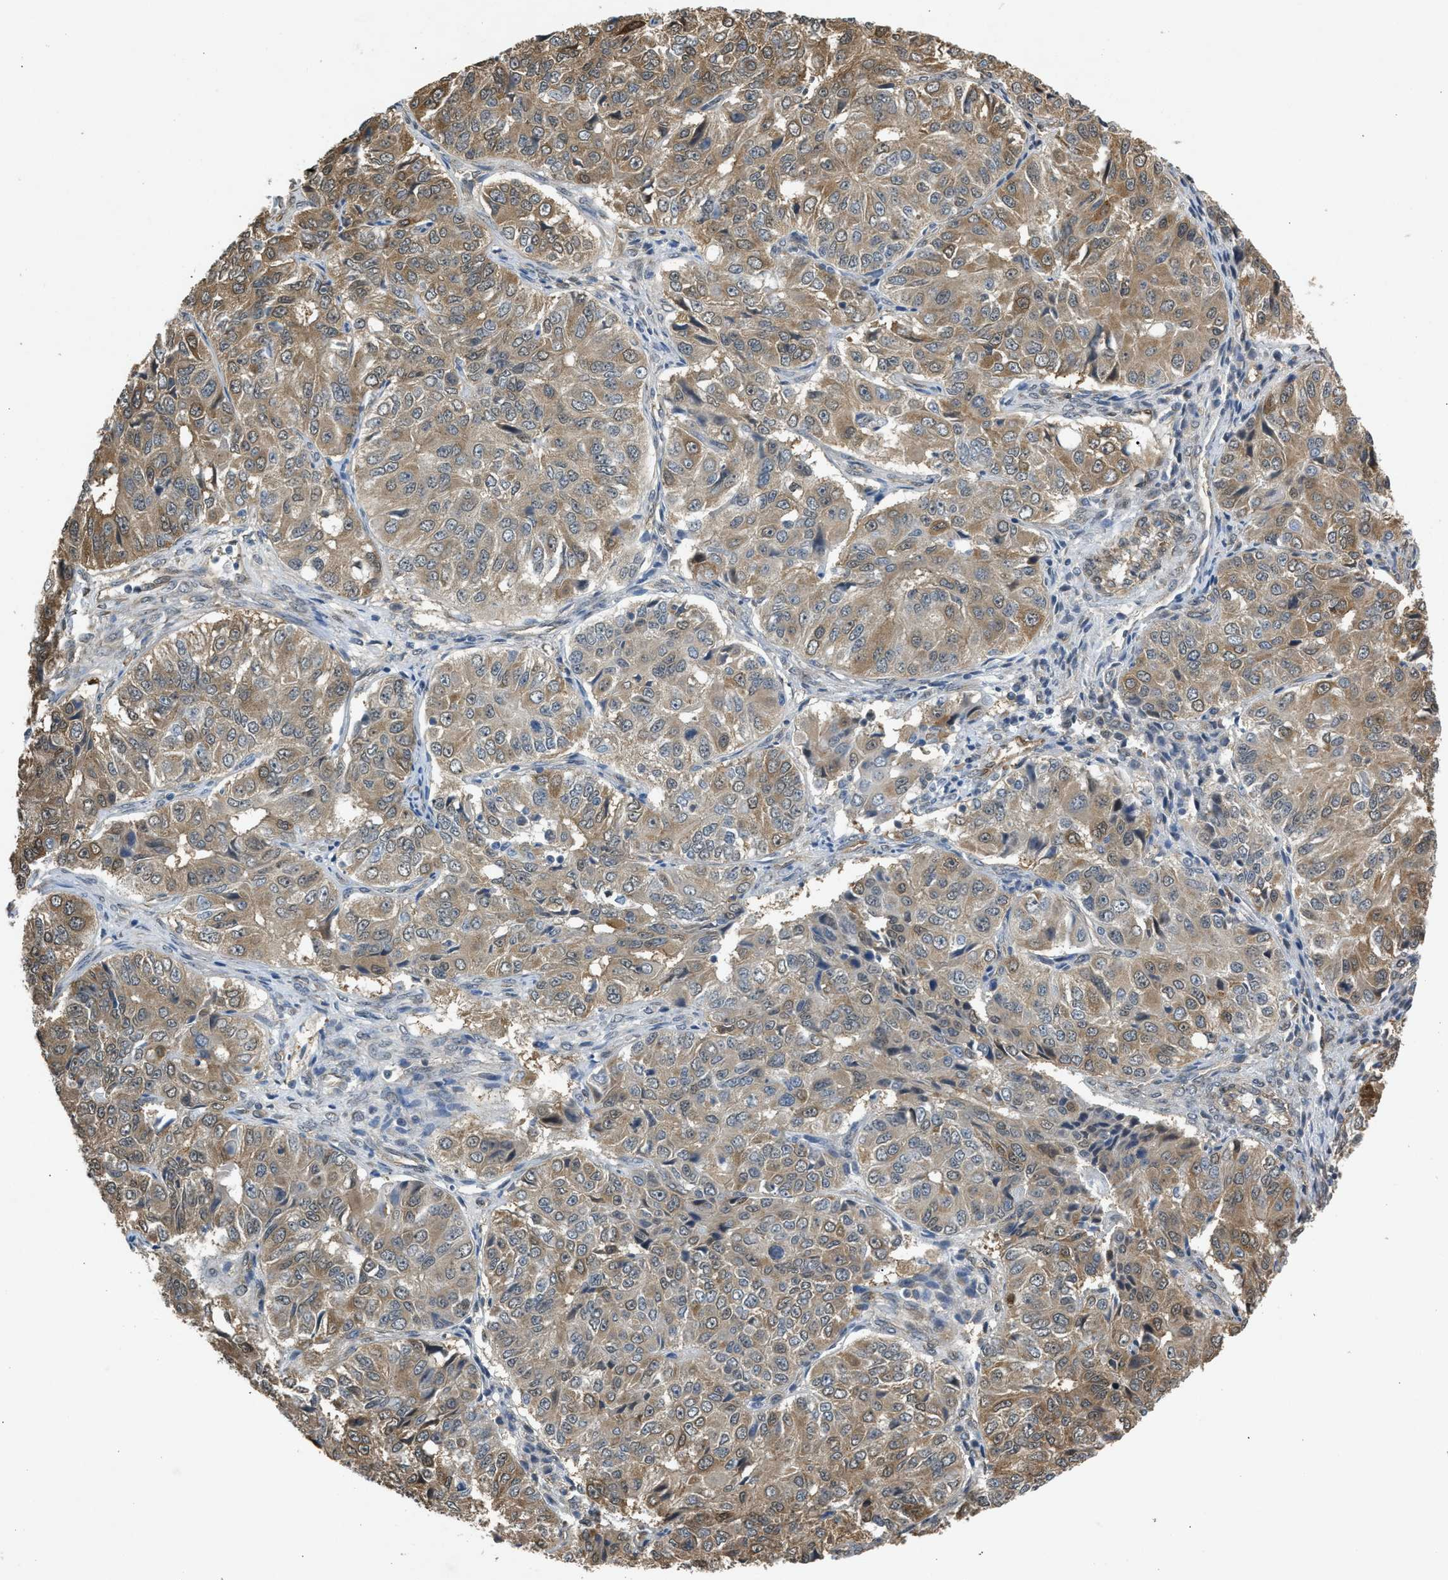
{"staining": {"intensity": "weak", "quantity": ">75%", "location": "cytoplasmic/membranous"}, "tissue": "ovarian cancer", "cell_type": "Tumor cells", "image_type": "cancer", "snomed": [{"axis": "morphology", "description": "Carcinoma, endometroid"}, {"axis": "topography", "description": "Ovary"}], "caption": "Ovarian cancer was stained to show a protein in brown. There is low levels of weak cytoplasmic/membranous positivity in approximately >75% of tumor cells. Using DAB (3,3'-diaminobenzidine) (brown) and hematoxylin (blue) stains, captured at high magnification using brightfield microscopy.", "gene": "BAG3", "patient": {"sex": "female", "age": 51}}